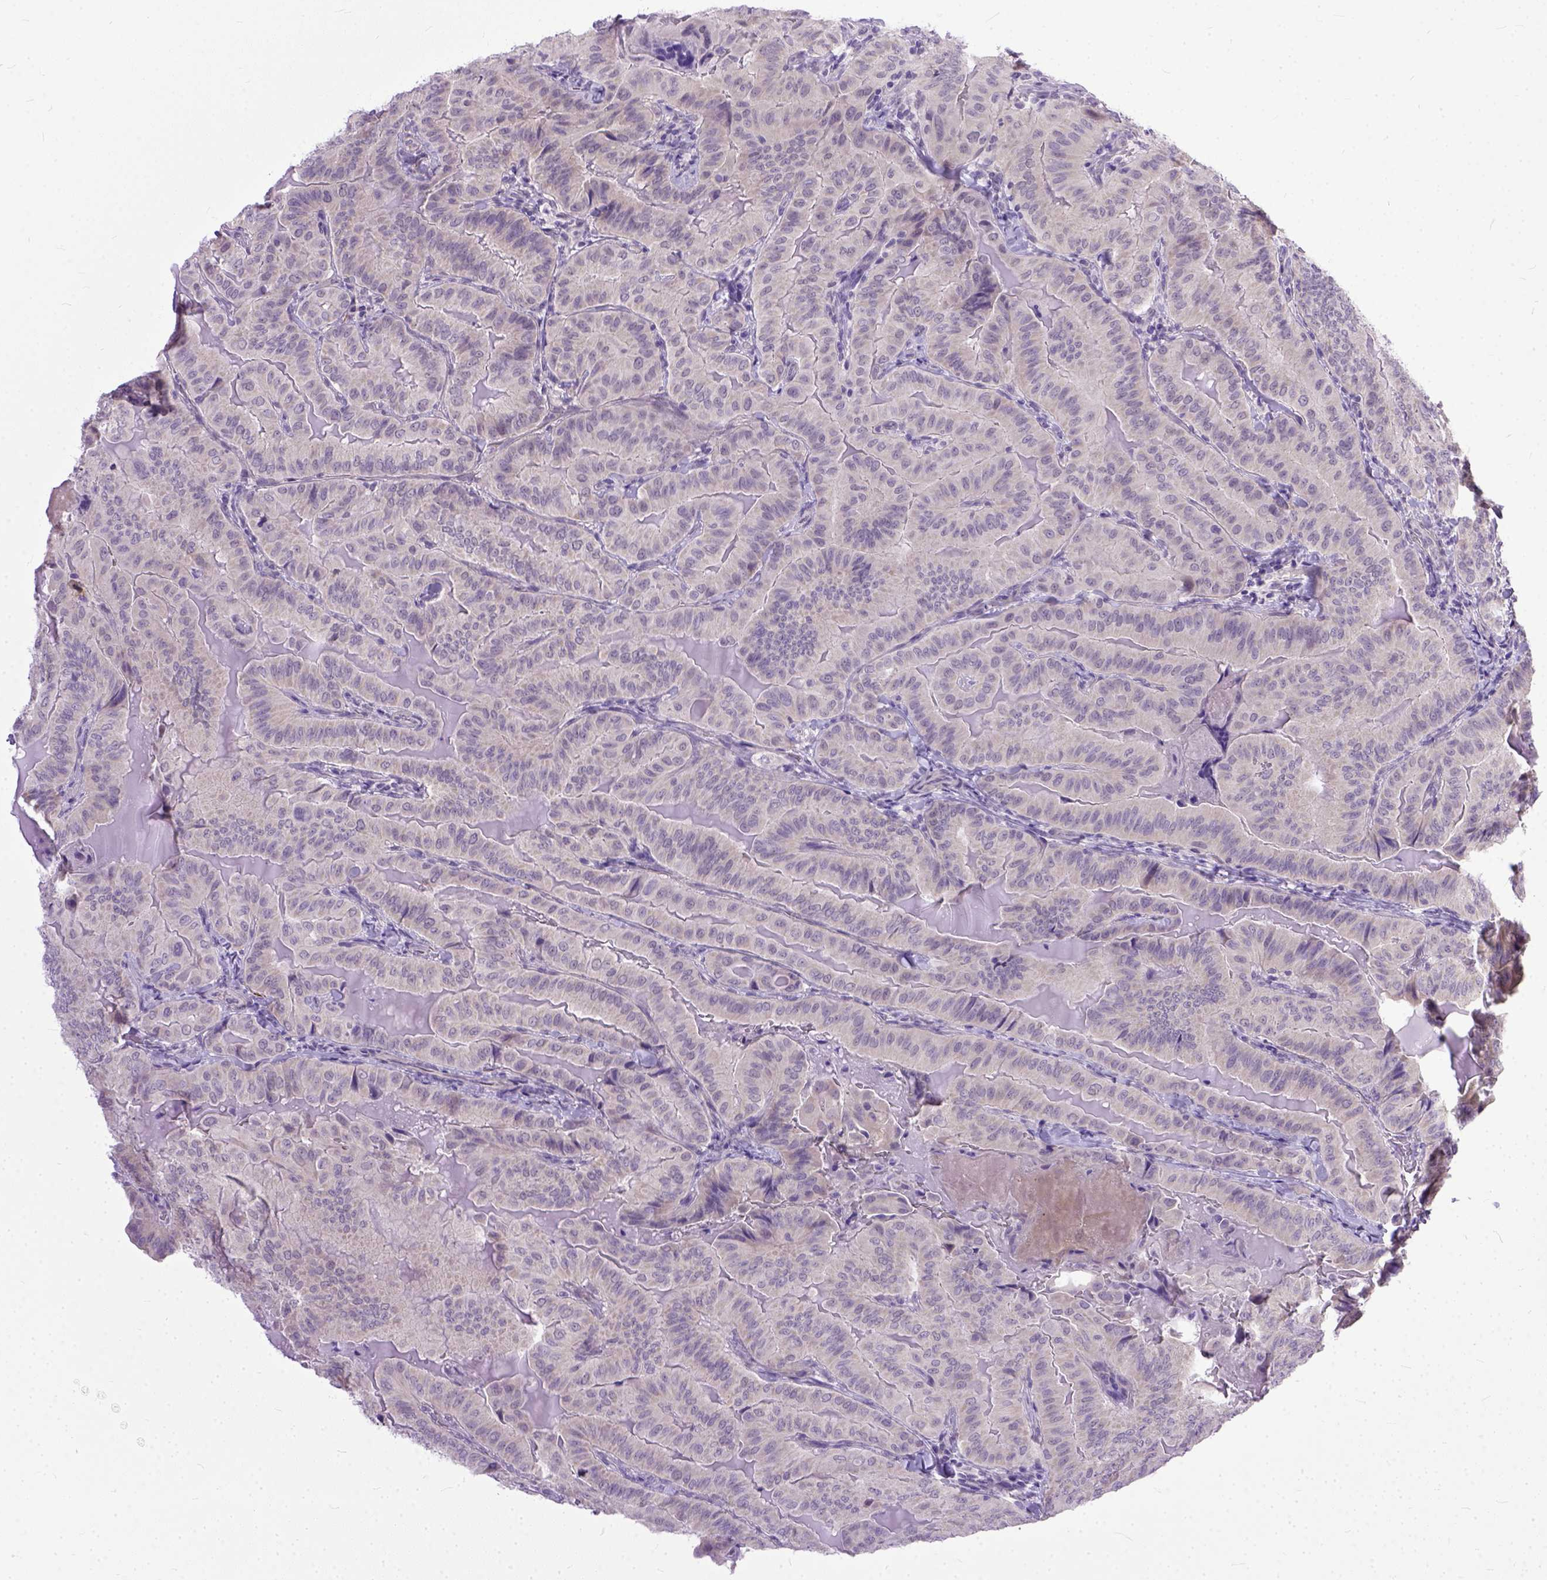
{"staining": {"intensity": "negative", "quantity": "none", "location": "none"}, "tissue": "thyroid cancer", "cell_type": "Tumor cells", "image_type": "cancer", "snomed": [{"axis": "morphology", "description": "Papillary adenocarcinoma, NOS"}, {"axis": "topography", "description": "Thyroid gland"}], "caption": "Thyroid cancer (papillary adenocarcinoma) stained for a protein using immunohistochemistry displays no expression tumor cells.", "gene": "TCEAL7", "patient": {"sex": "female", "age": 68}}